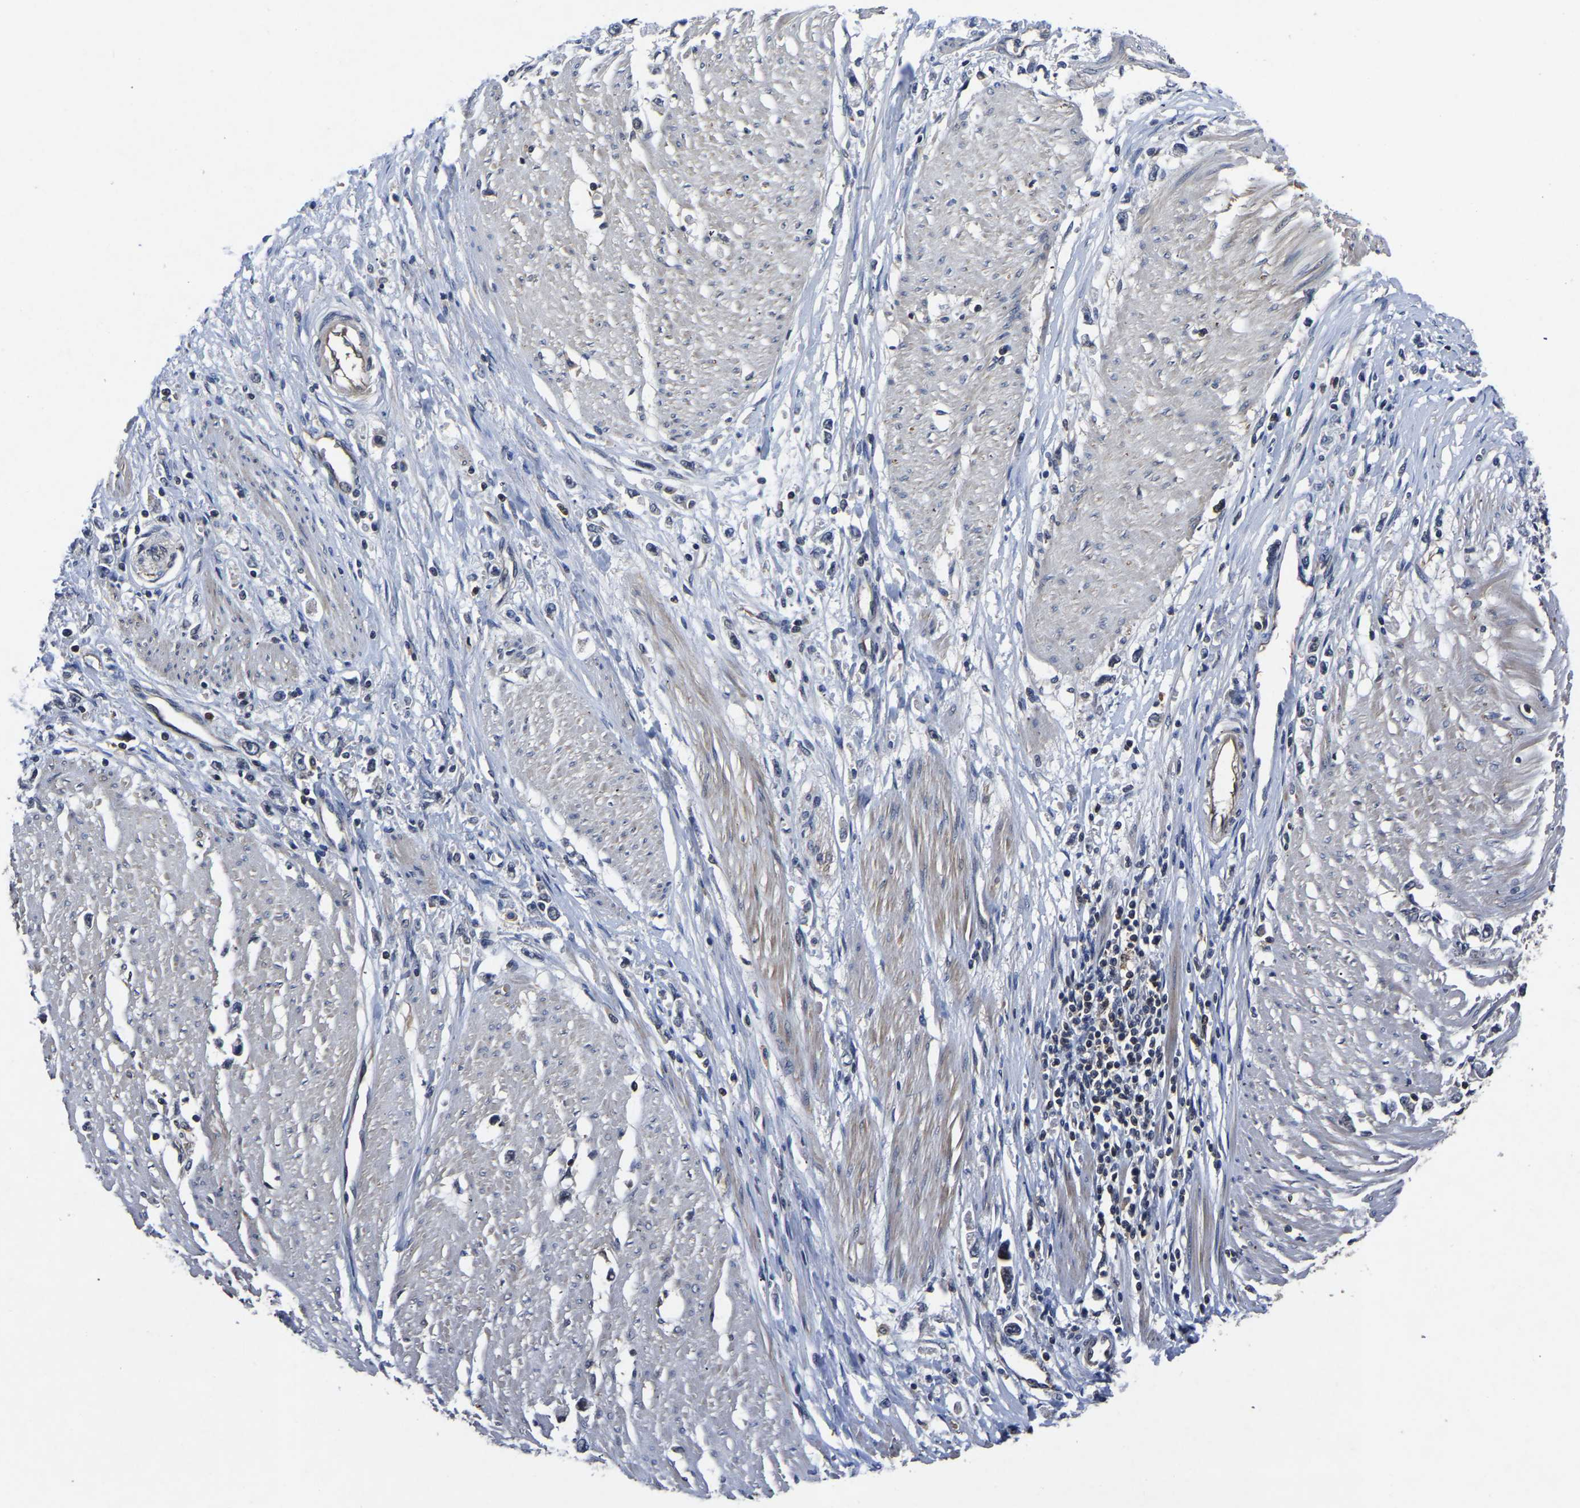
{"staining": {"intensity": "negative", "quantity": "none", "location": "none"}, "tissue": "stomach cancer", "cell_type": "Tumor cells", "image_type": "cancer", "snomed": [{"axis": "morphology", "description": "Adenocarcinoma, NOS"}, {"axis": "topography", "description": "Stomach"}], "caption": "Tumor cells are negative for brown protein staining in stomach cancer. (IHC, brightfield microscopy, high magnification).", "gene": "FGD5", "patient": {"sex": "female", "age": 59}}